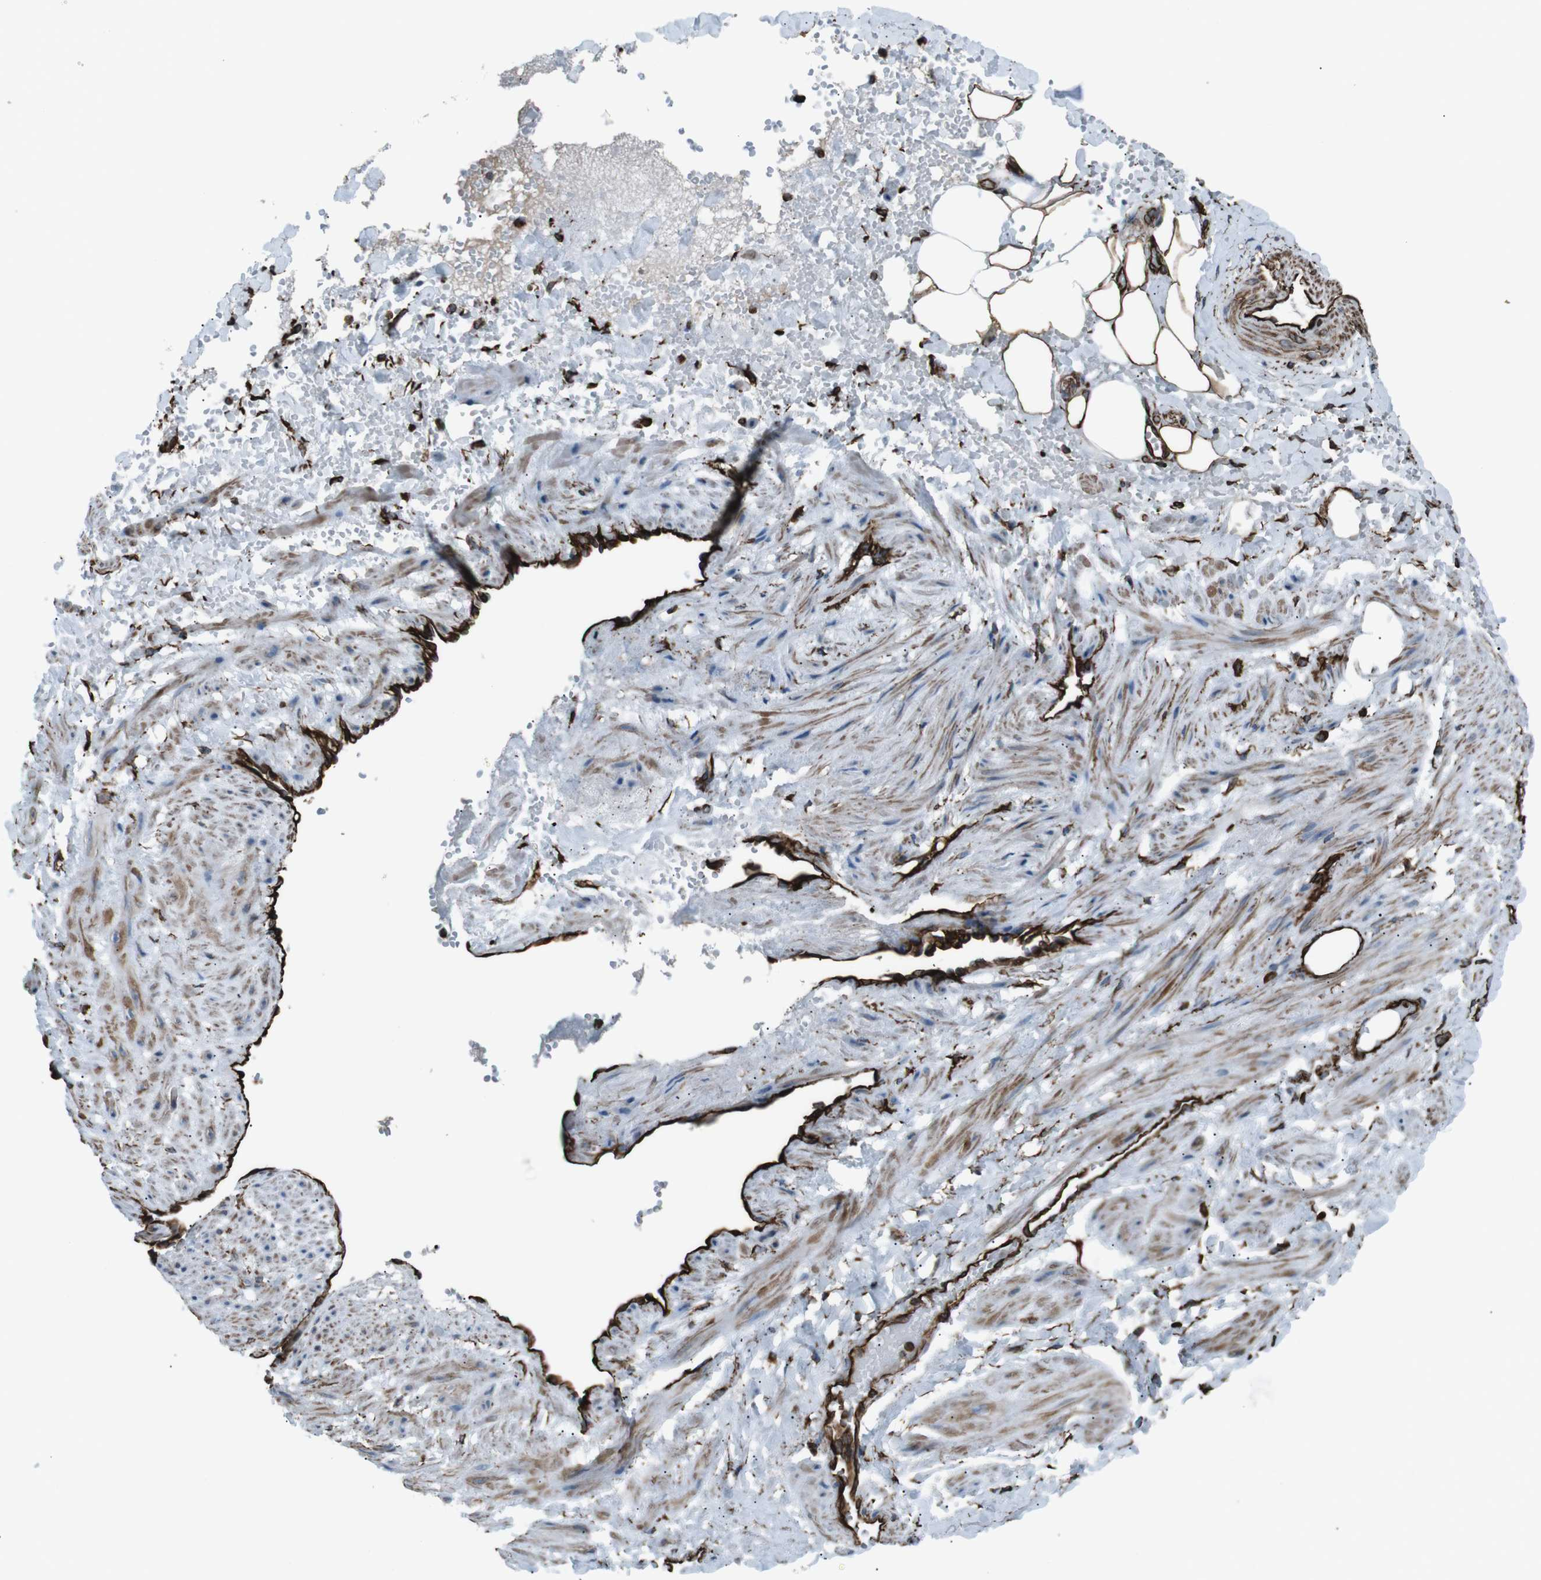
{"staining": {"intensity": "moderate", "quantity": ">75%", "location": "cytoplasmic/membranous"}, "tissue": "adipose tissue", "cell_type": "Adipocytes", "image_type": "normal", "snomed": [{"axis": "morphology", "description": "Normal tissue, NOS"}, {"axis": "topography", "description": "Soft tissue"}, {"axis": "topography", "description": "Vascular tissue"}], "caption": "Immunohistochemical staining of unremarkable adipose tissue exhibits moderate cytoplasmic/membranous protein staining in approximately >75% of adipocytes. (brown staining indicates protein expression, while blue staining denotes nuclei).", "gene": "ZDHHC6", "patient": {"sex": "female", "age": 35}}